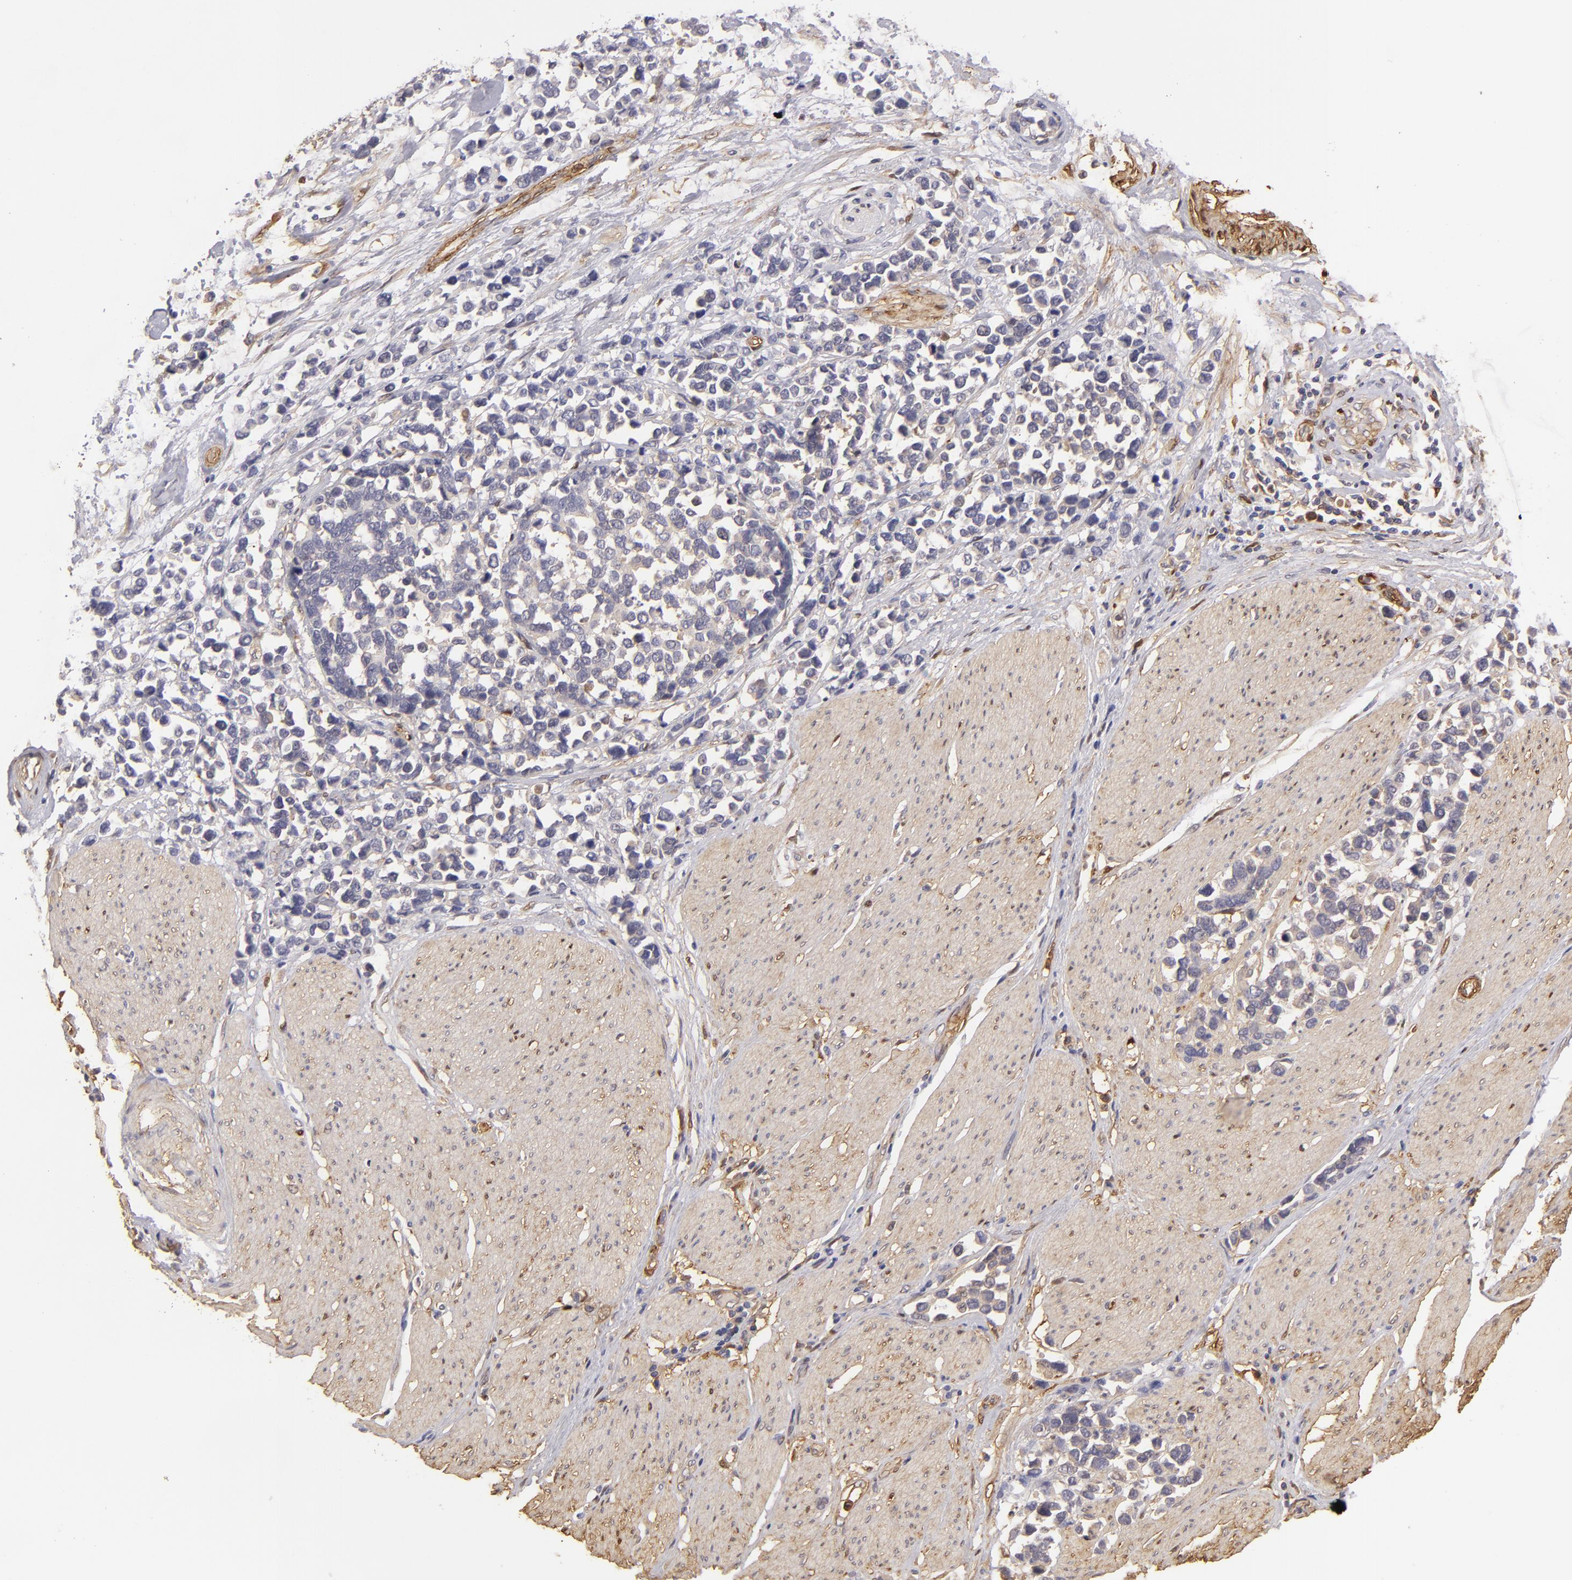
{"staining": {"intensity": "weak", "quantity": "<25%", "location": "cytoplasmic/membranous"}, "tissue": "stomach cancer", "cell_type": "Tumor cells", "image_type": "cancer", "snomed": [{"axis": "morphology", "description": "Adenocarcinoma, NOS"}, {"axis": "topography", "description": "Stomach, upper"}], "caption": "Stomach cancer (adenocarcinoma) was stained to show a protein in brown. There is no significant expression in tumor cells.", "gene": "VCL", "patient": {"sex": "male", "age": 71}}